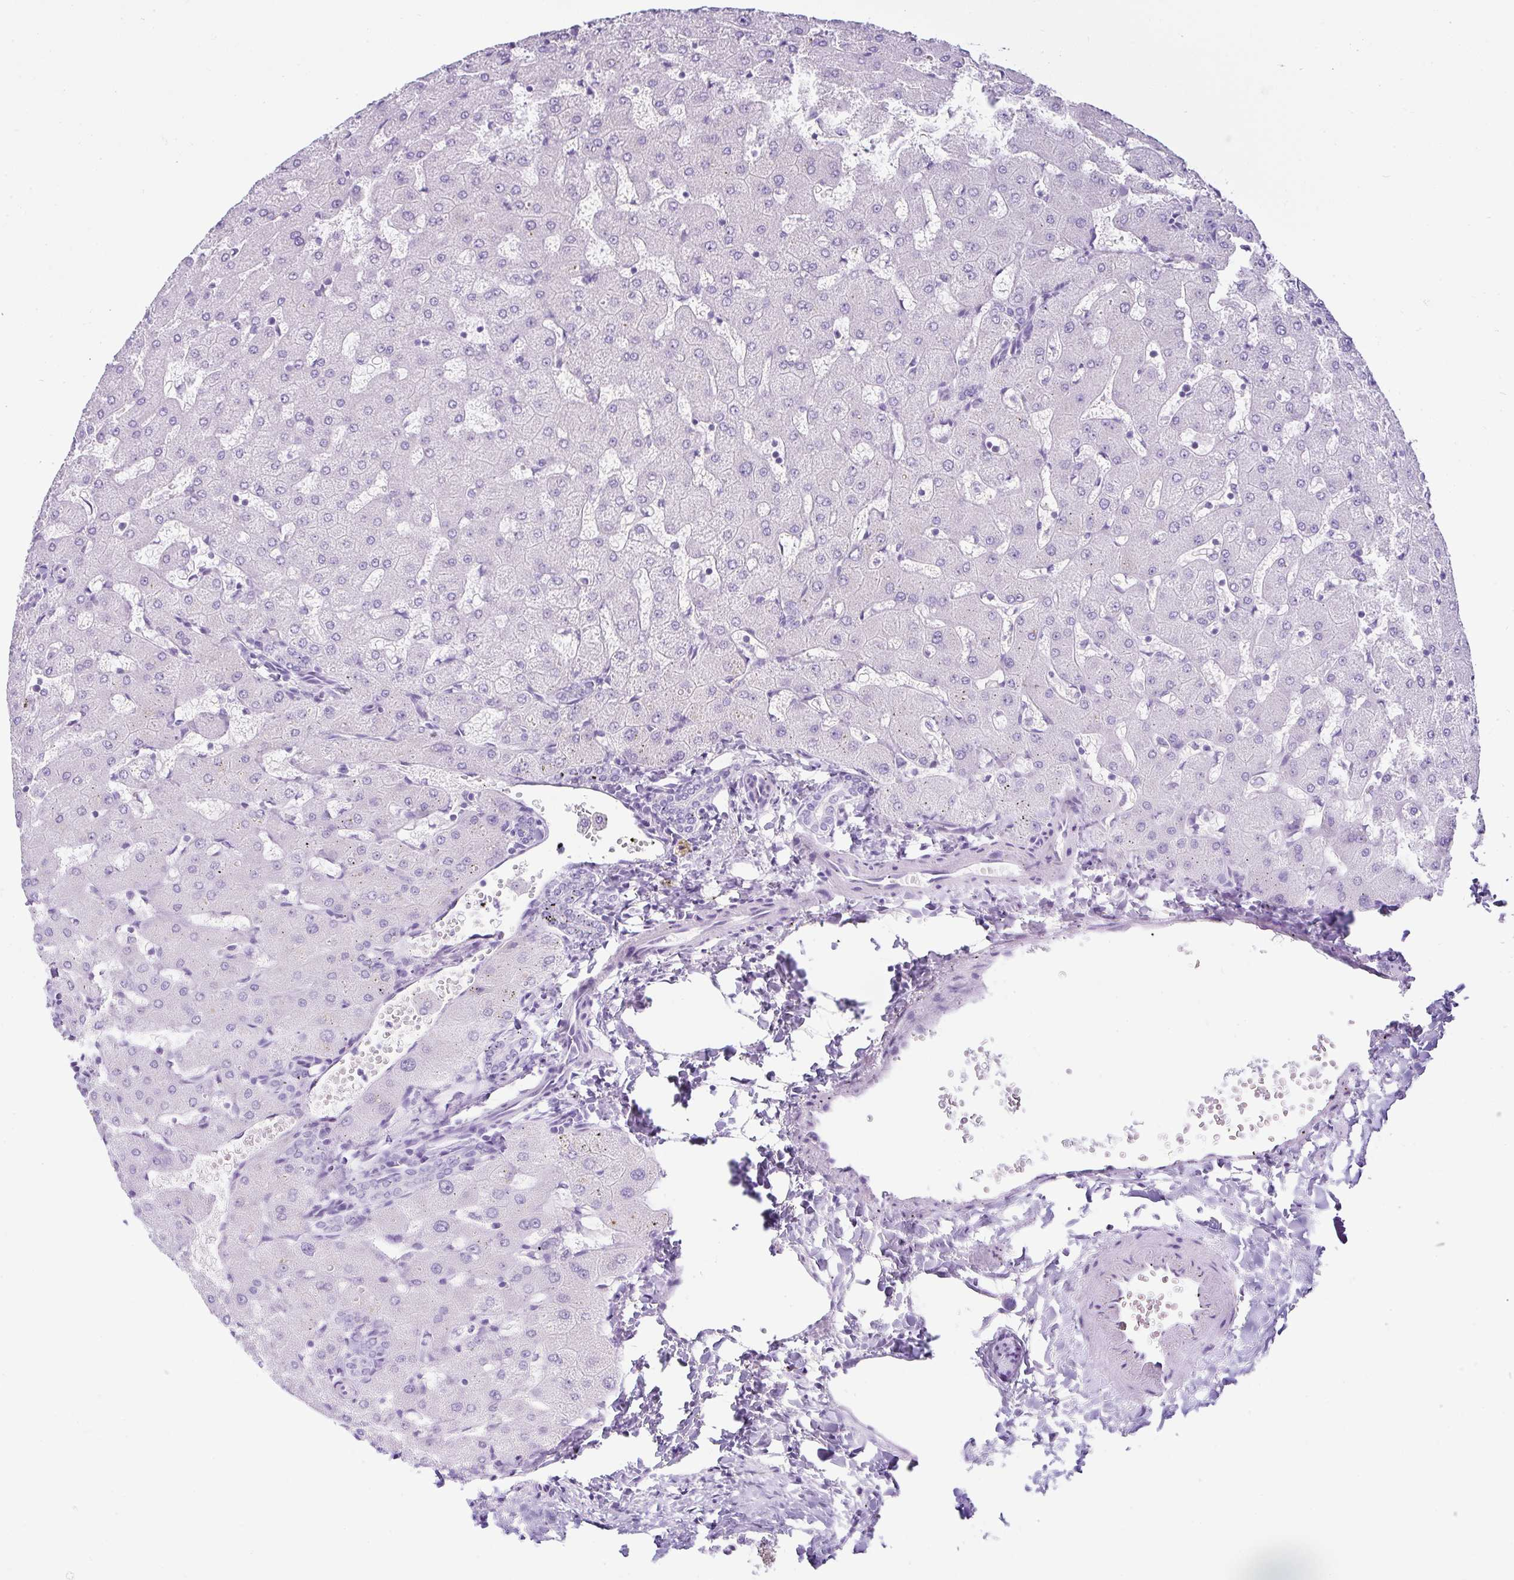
{"staining": {"intensity": "negative", "quantity": "none", "location": "none"}, "tissue": "liver", "cell_type": "Cholangiocytes", "image_type": "normal", "snomed": [{"axis": "morphology", "description": "Normal tissue, NOS"}, {"axis": "topography", "description": "Liver"}], "caption": "Cholangiocytes show no significant protein expression in benign liver.", "gene": "SERPINB3", "patient": {"sex": "female", "age": 63}}